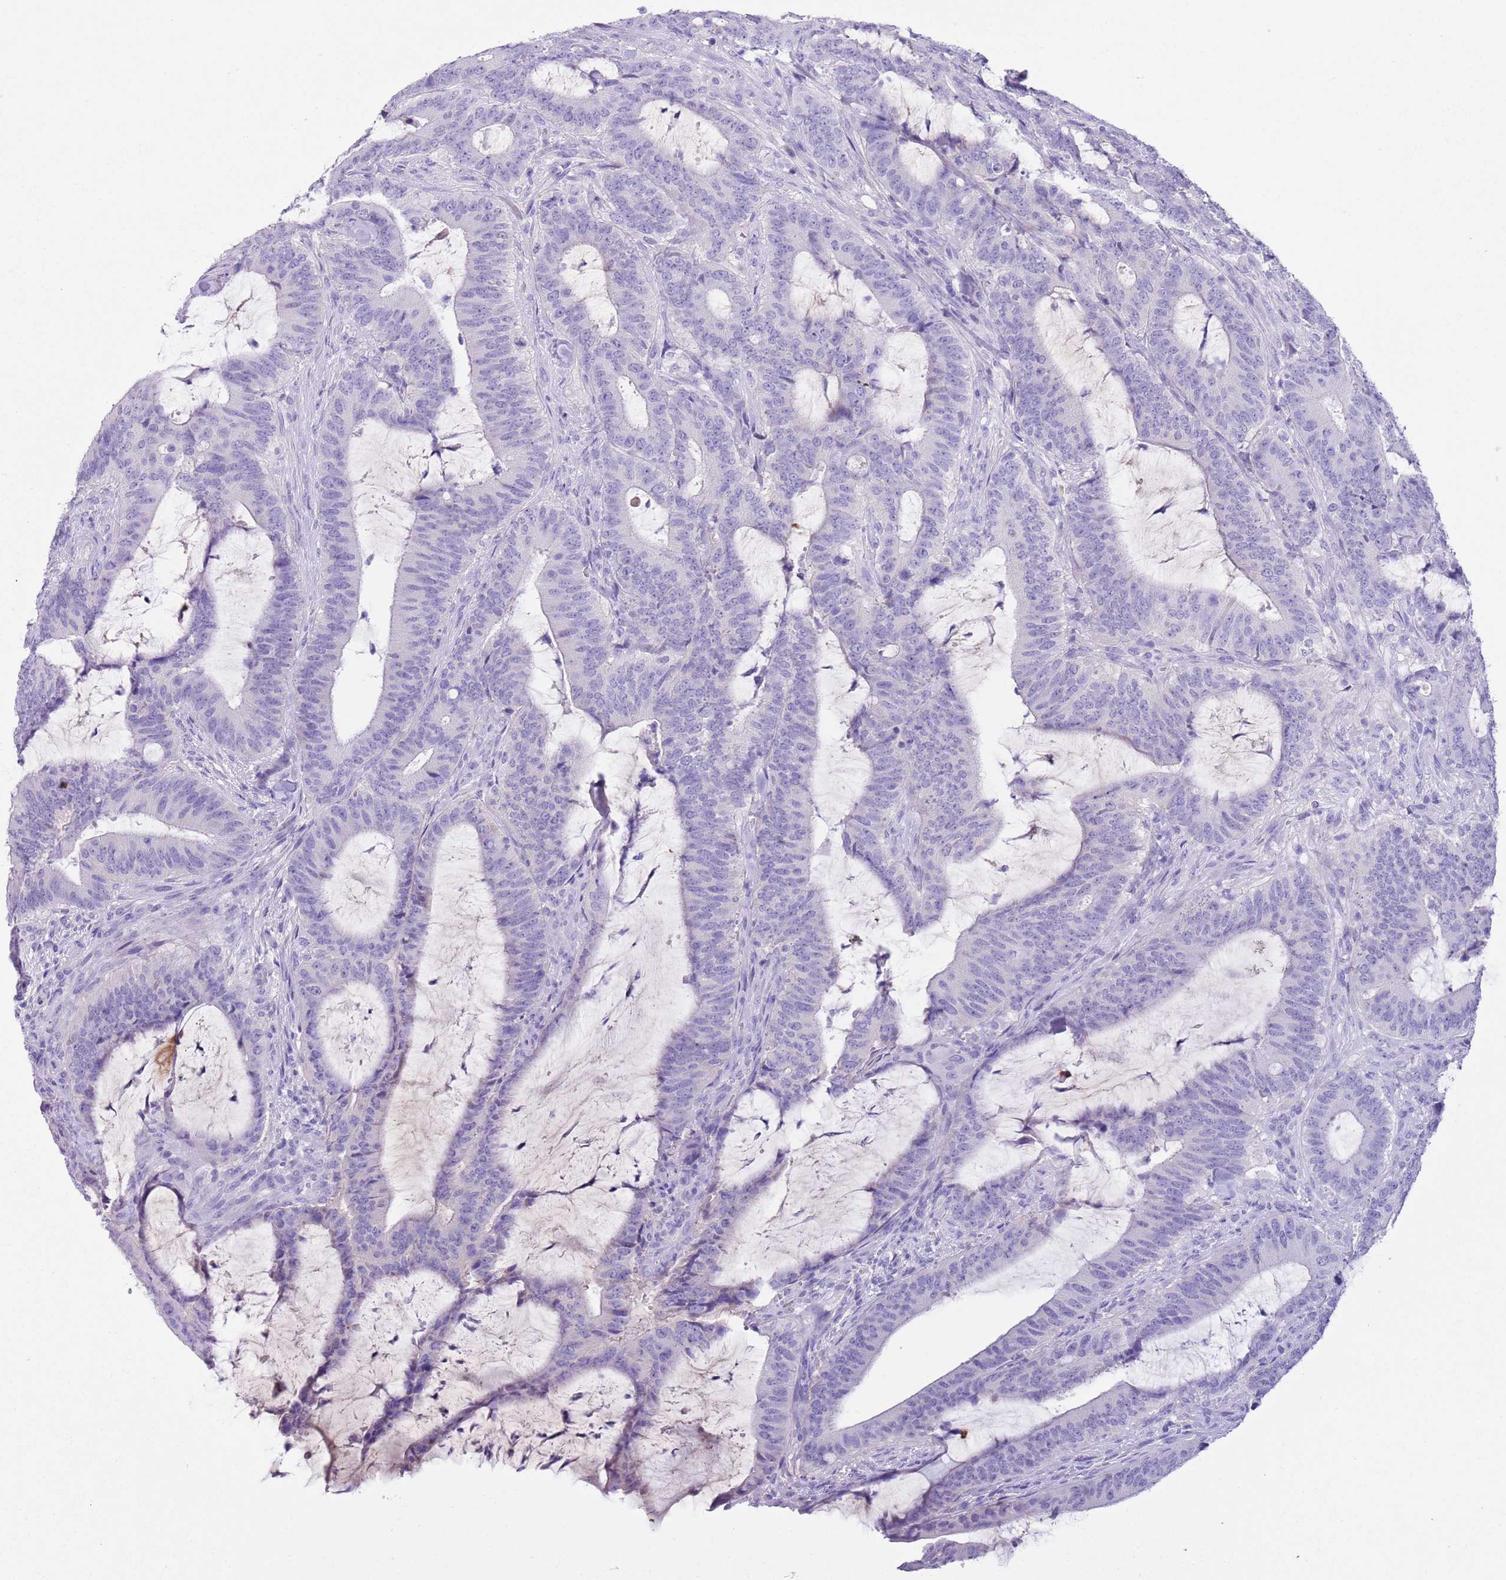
{"staining": {"intensity": "negative", "quantity": "none", "location": "none"}, "tissue": "colorectal cancer", "cell_type": "Tumor cells", "image_type": "cancer", "snomed": [{"axis": "morphology", "description": "Adenocarcinoma, NOS"}, {"axis": "topography", "description": "Colon"}], "caption": "An immunohistochemistry image of colorectal cancer (adenocarcinoma) is shown. There is no staining in tumor cells of colorectal cancer (adenocarcinoma).", "gene": "TBC1D10B", "patient": {"sex": "female", "age": 43}}